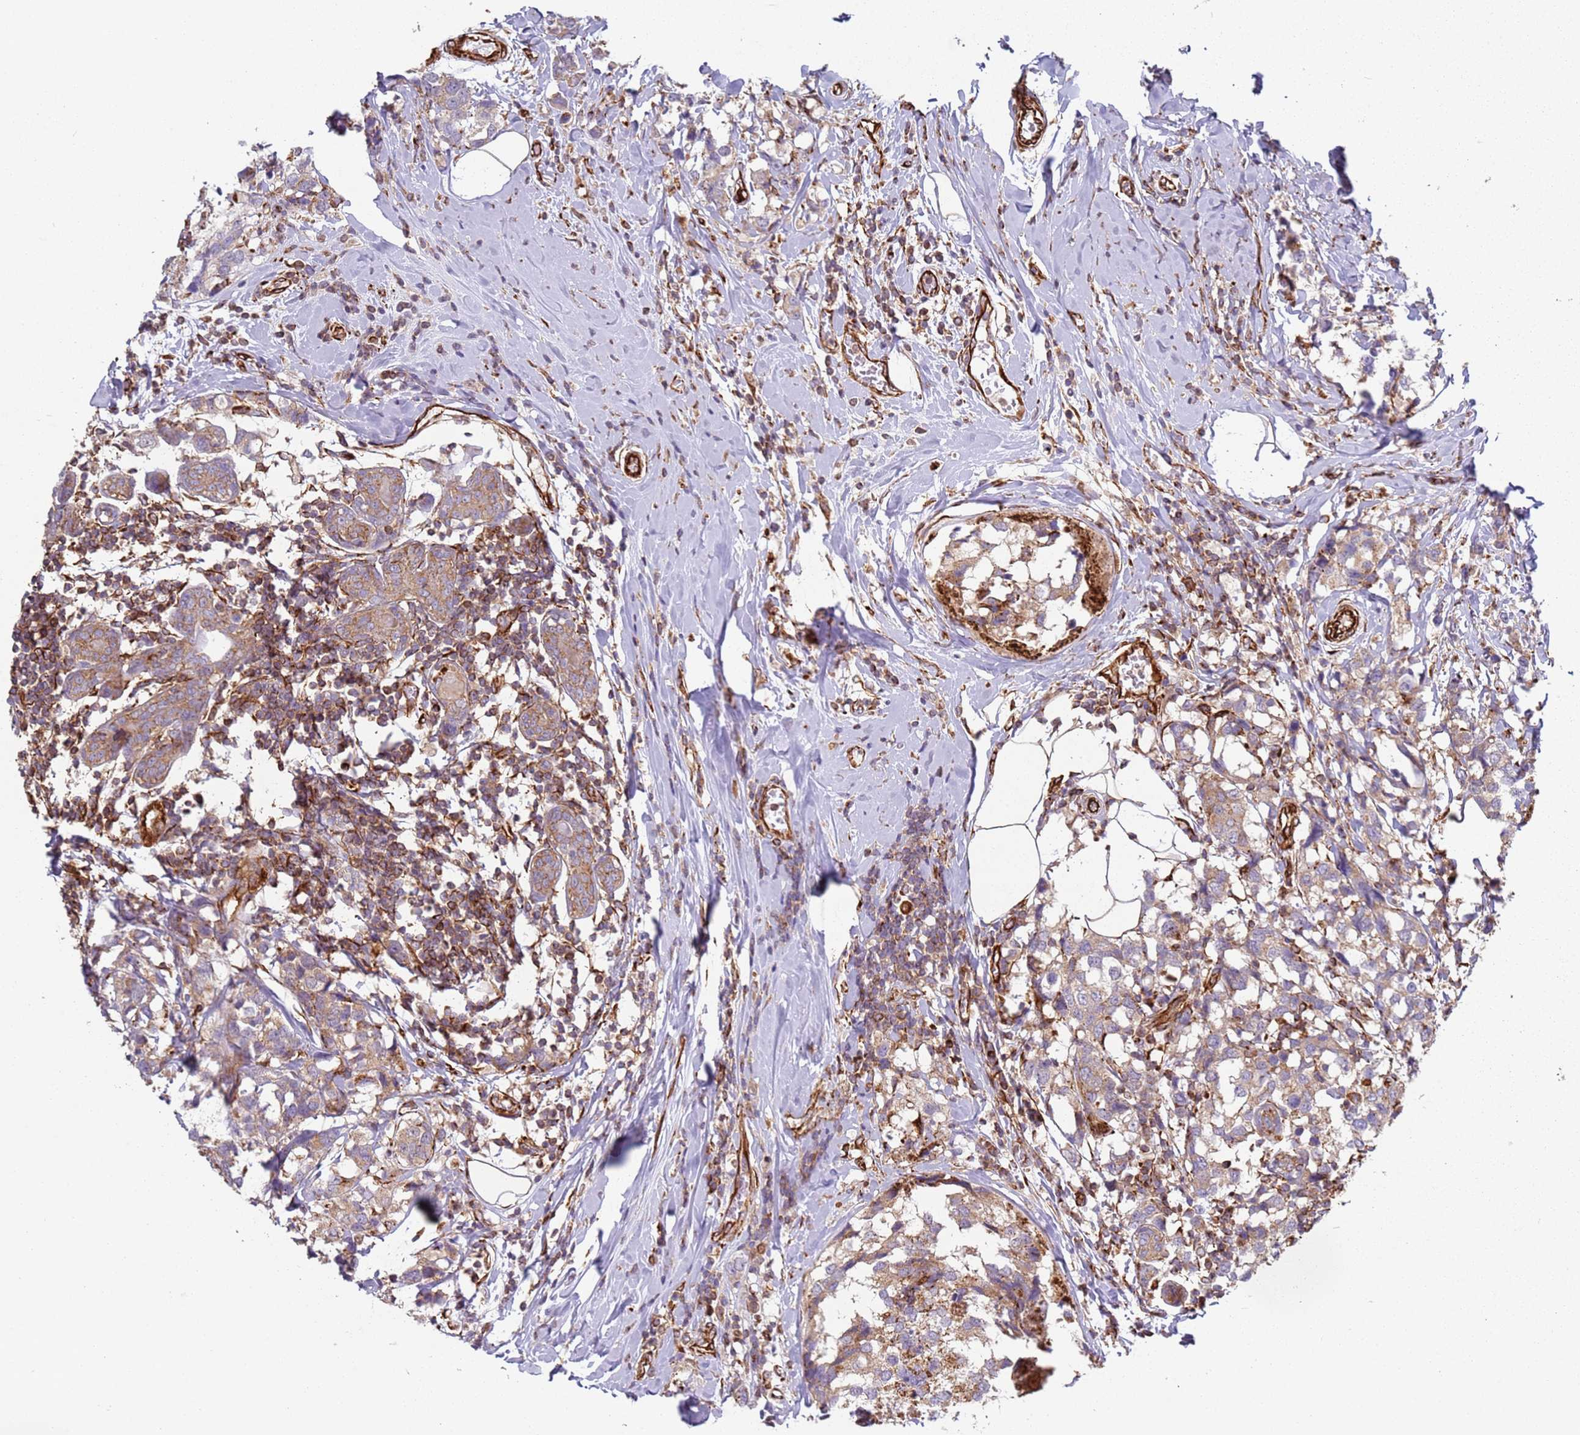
{"staining": {"intensity": "moderate", "quantity": ">75%", "location": "cytoplasmic/membranous"}, "tissue": "breast cancer", "cell_type": "Tumor cells", "image_type": "cancer", "snomed": [{"axis": "morphology", "description": "Lobular carcinoma"}, {"axis": "topography", "description": "Breast"}], "caption": "The image demonstrates immunohistochemical staining of lobular carcinoma (breast). There is moderate cytoplasmic/membranous expression is present in about >75% of tumor cells.", "gene": "SNAPIN", "patient": {"sex": "female", "age": 59}}